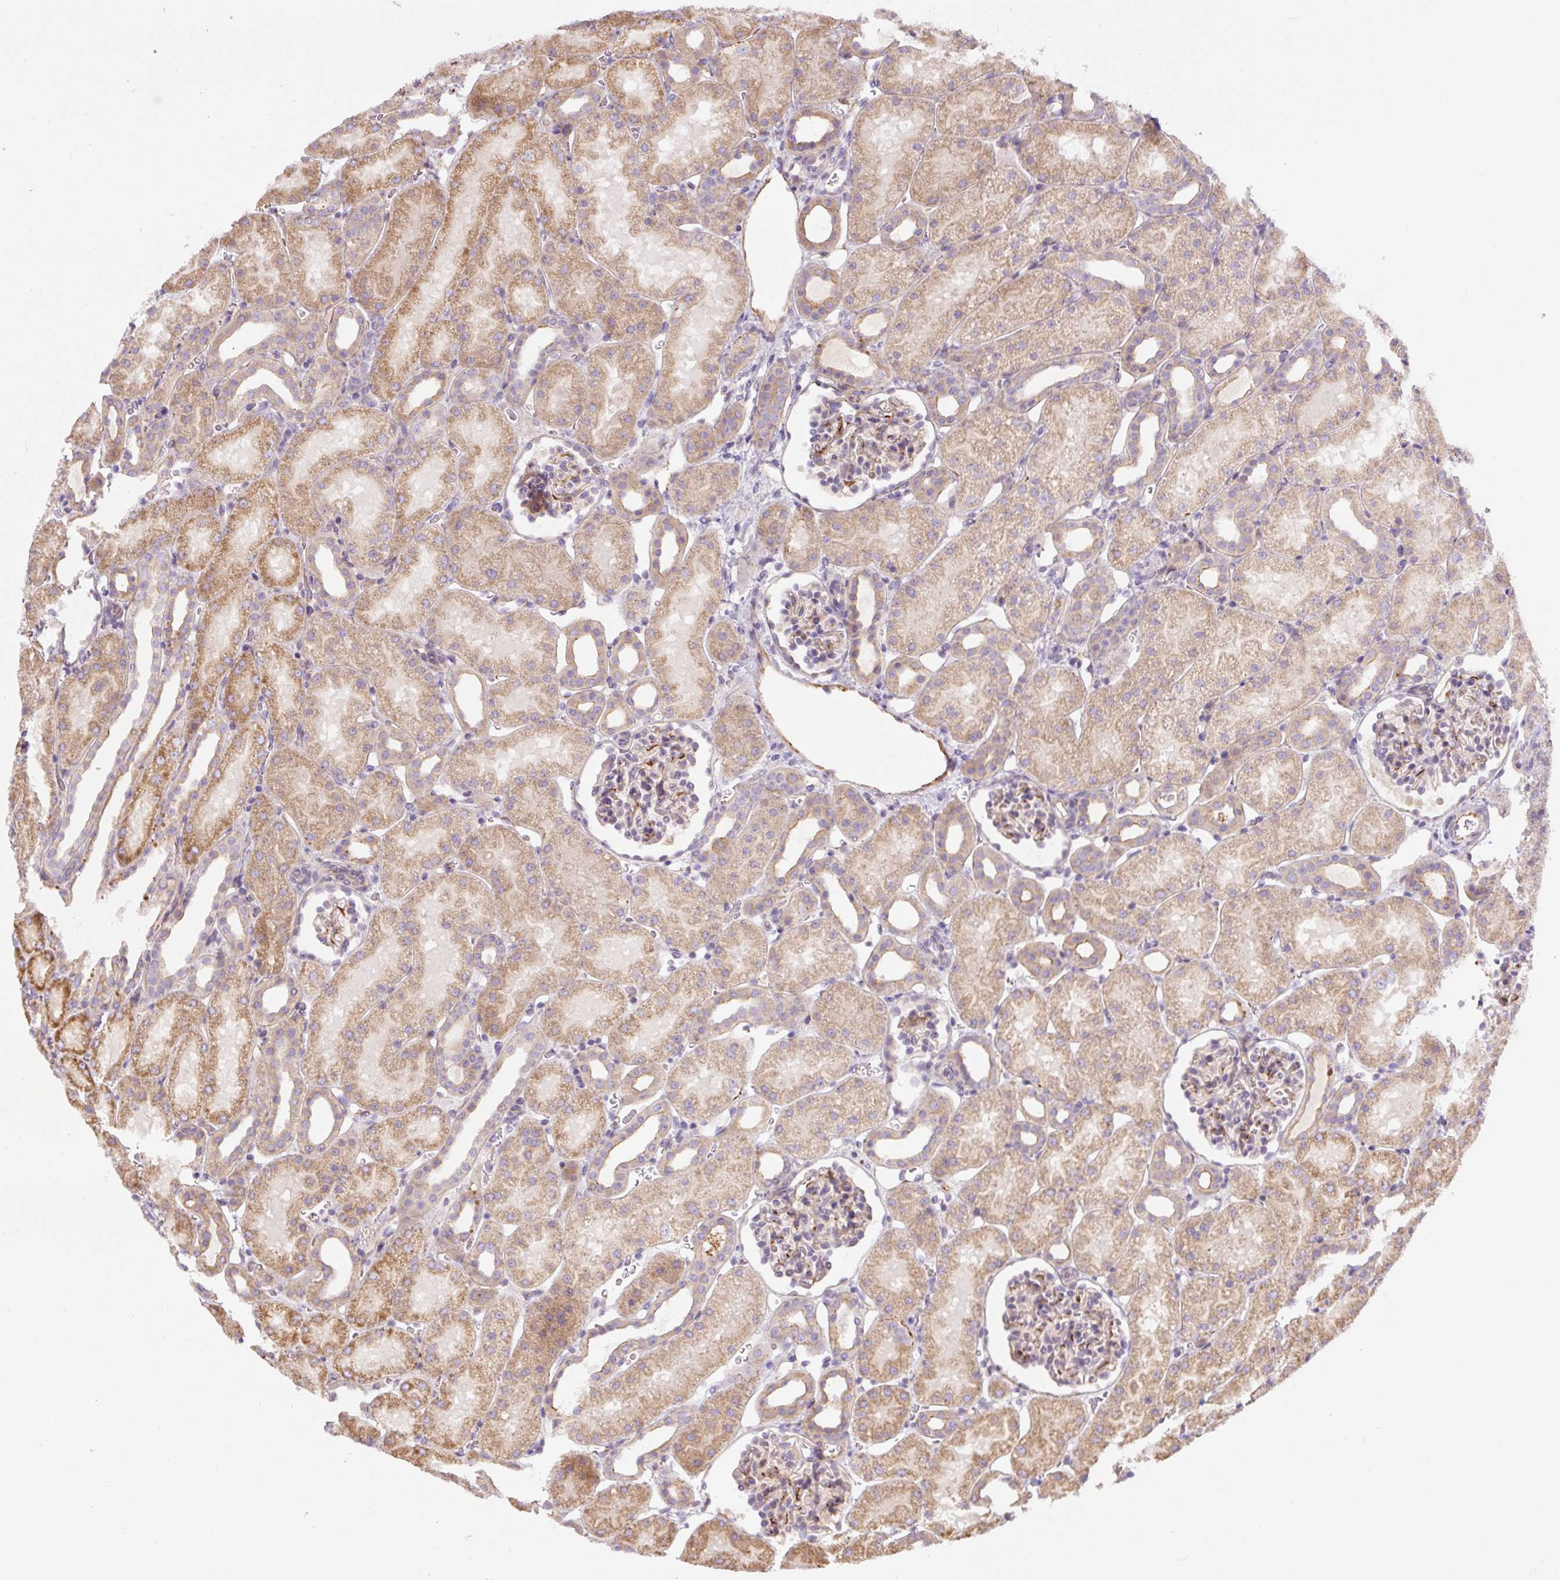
{"staining": {"intensity": "moderate", "quantity": "25%-75%", "location": "cytoplasmic/membranous"}, "tissue": "kidney", "cell_type": "Cells in glomeruli", "image_type": "normal", "snomed": [{"axis": "morphology", "description": "Normal tissue, NOS"}, {"axis": "topography", "description": "Kidney"}], "caption": "Immunohistochemical staining of normal kidney displays medium levels of moderate cytoplasmic/membranous positivity in about 25%-75% of cells in glomeruli. (Brightfield microscopy of DAB IHC at high magnification).", "gene": "CCNI2", "patient": {"sex": "male", "age": 2}}